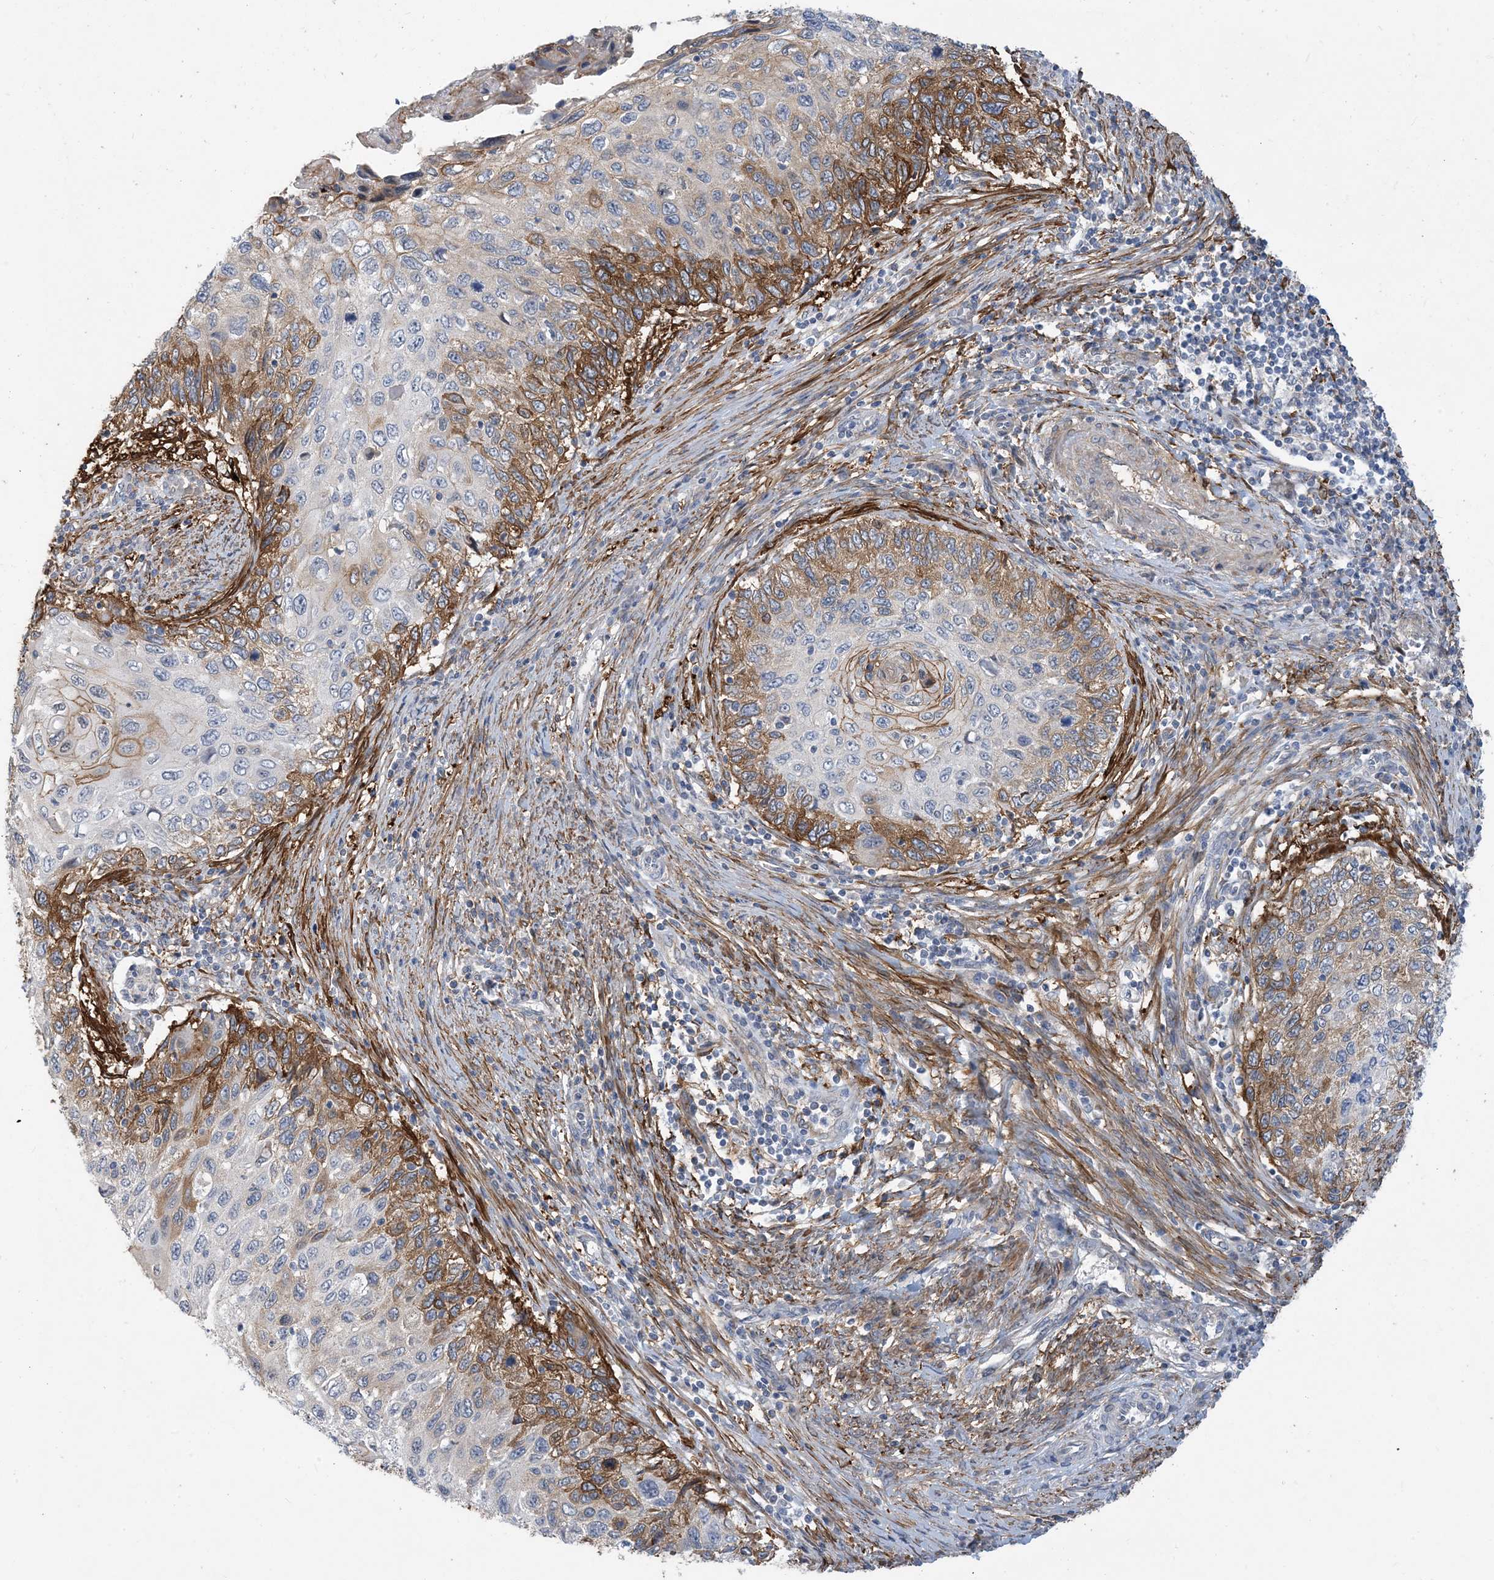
{"staining": {"intensity": "moderate", "quantity": "25%-75%", "location": "cytoplasmic/membranous"}, "tissue": "cervical cancer", "cell_type": "Tumor cells", "image_type": "cancer", "snomed": [{"axis": "morphology", "description": "Squamous cell carcinoma, NOS"}, {"axis": "topography", "description": "Cervix"}], "caption": "This is a photomicrograph of IHC staining of cervical squamous cell carcinoma, which shows moderate staining in the cytoplasmic/membranous of tumor cells.", "gene": "EIF2A", "patient": {"sex": "female", "age": 70}}